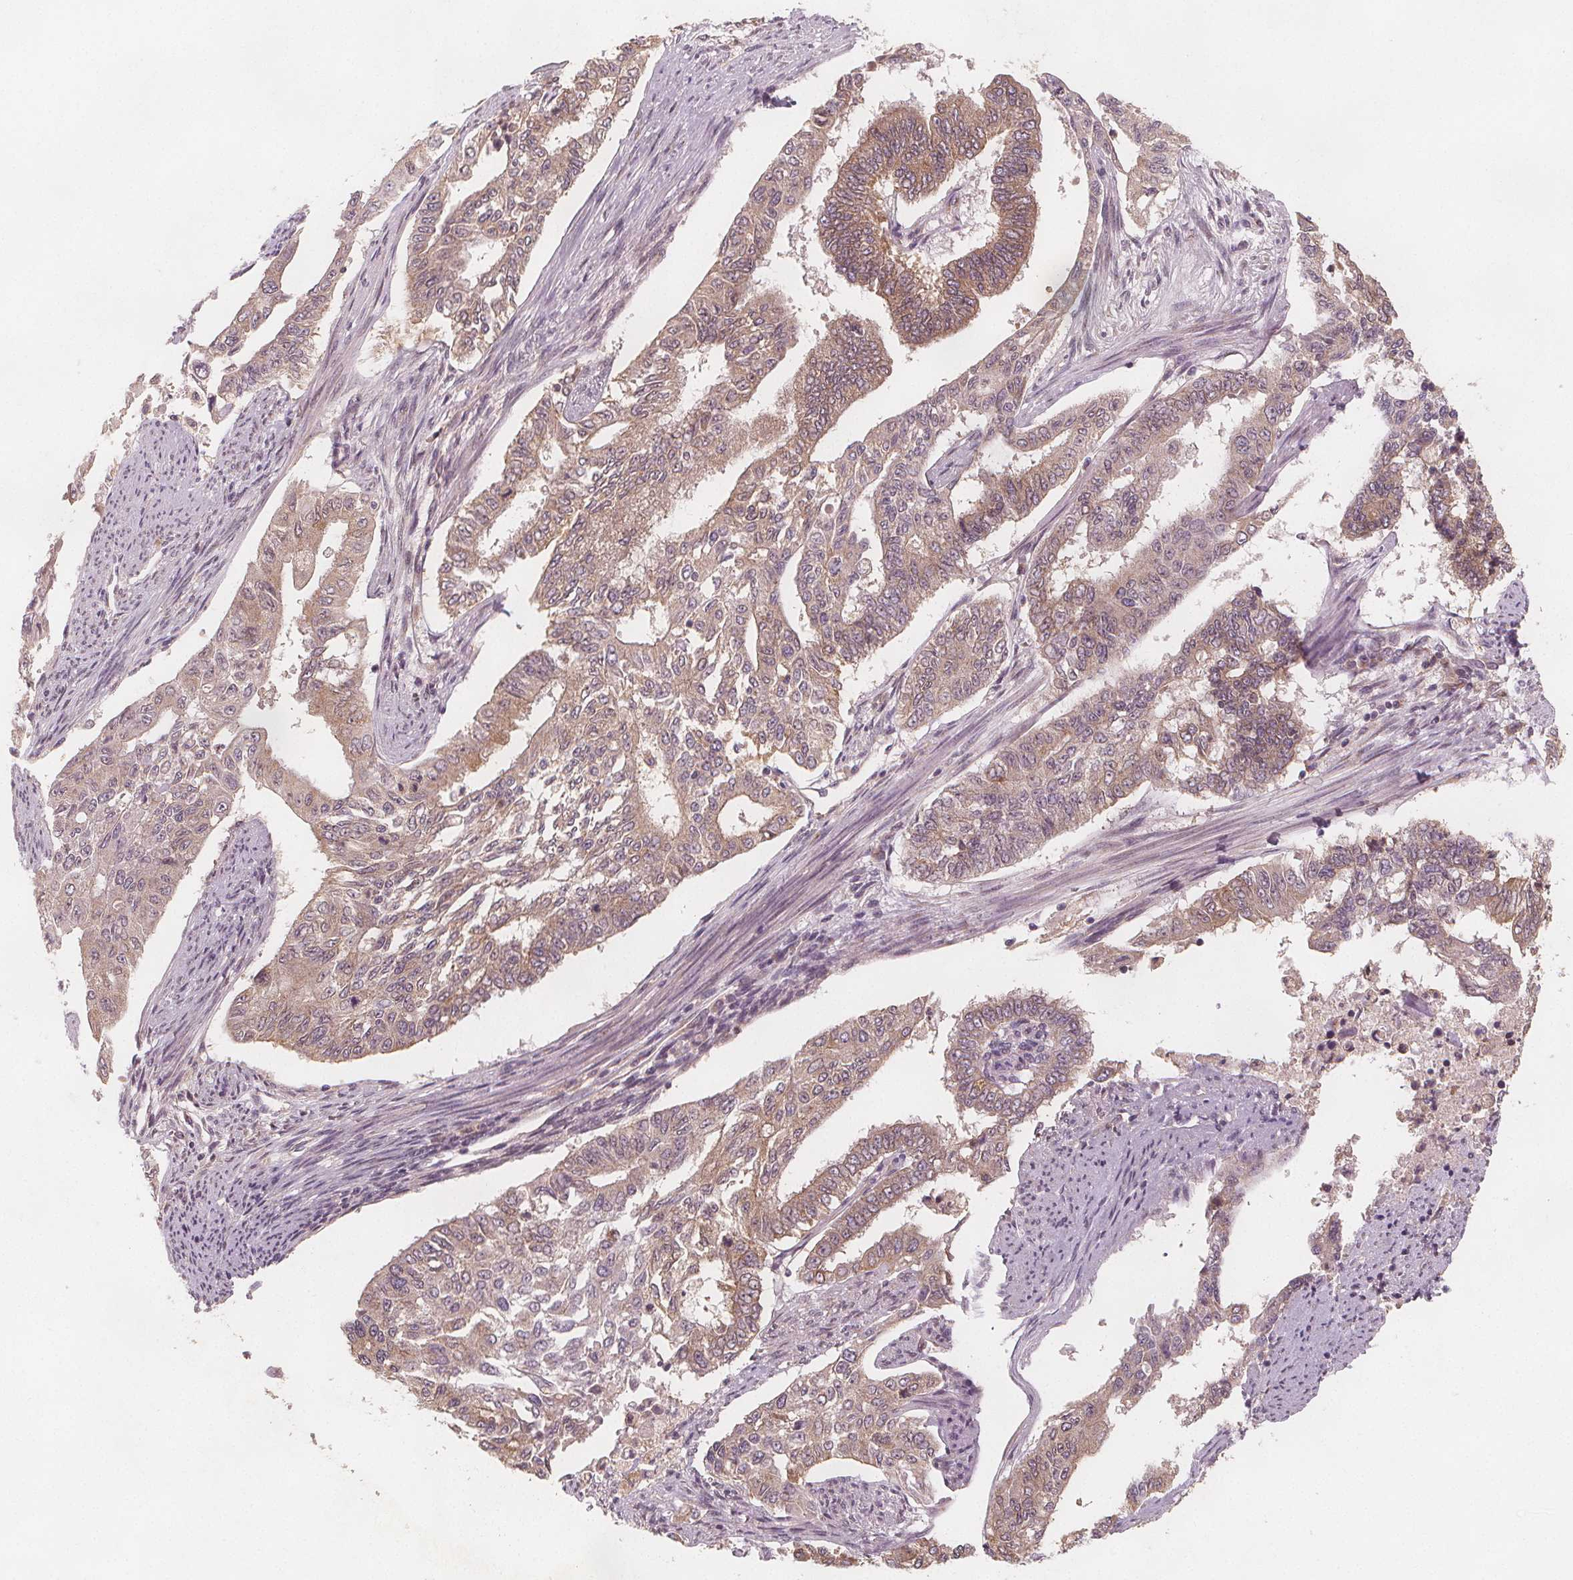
{"staining": {"intensity": "weak", "quantity": ">75%", "location": "cytoplasmic/membranous"}, "tissue": "endometrial cancer", "cell_type": "Tumor cells", "image_type": "cancer", "snomed": [{"axis": "morphology", "description": "Adenocarcinoma, NOS"}, {"axis": "topography", "description": "Uterus"}], "caption": "Immunohistochemistry (IHC) histopathology image of neoplastic tissue: endometrial adenocarcinoma stained using immunohistochemistry demonstrates low levels of weak protein expression localized specifically in the cytoplasmic/membranous of tumor cells, appearing as a cytoplasmic/membranous brown color.", "gene": "NCSTN", "patient": {"sex": "female", "age": 59}}